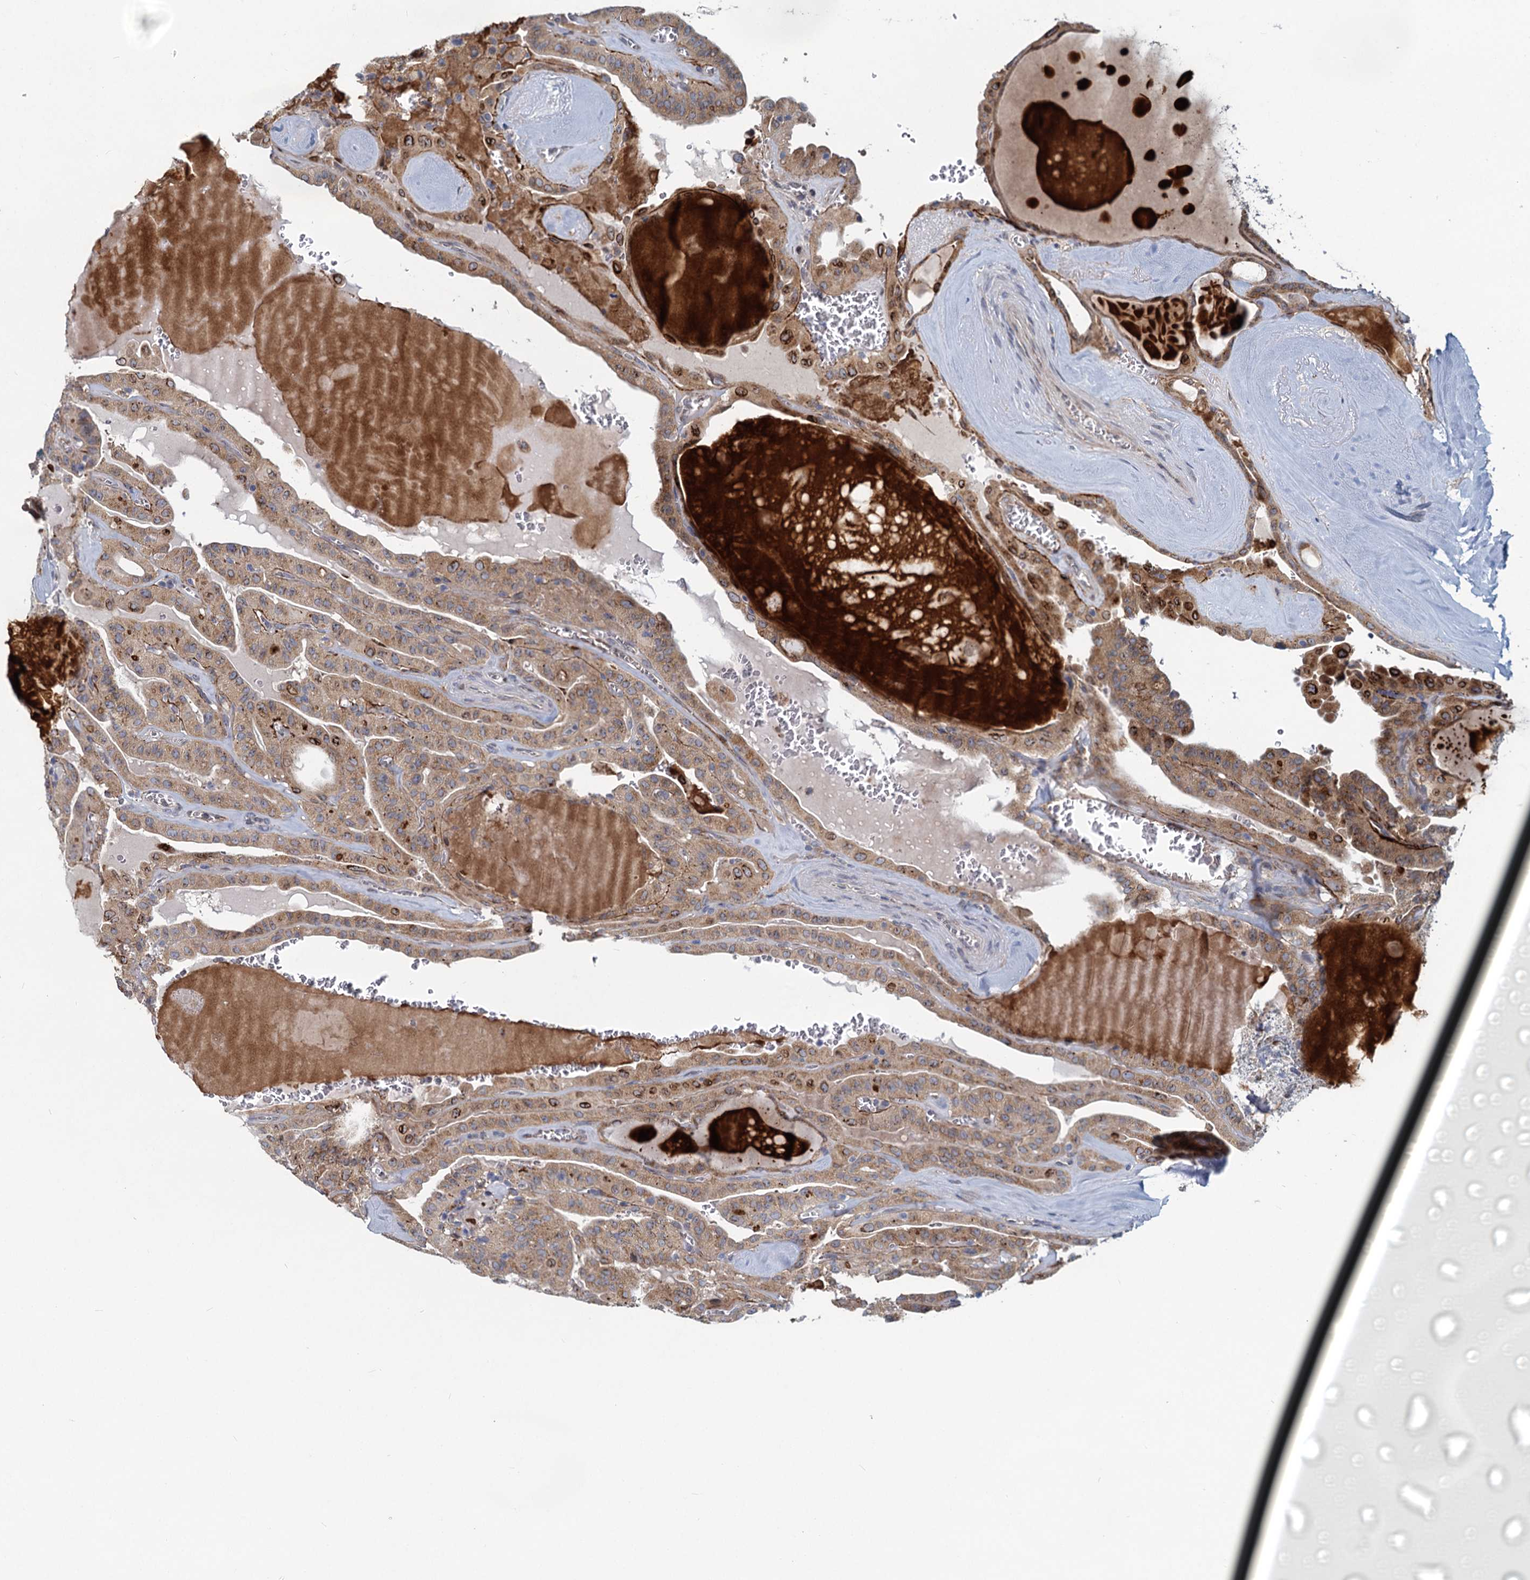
{"staining": {"intensity": "moderate", "quantity": ">75%", "location": "cytoplasmic/membranous"}, "tissue": "thyroid cancer", "cell_type": "Tumor cells", "image_type": "cancer", "snomed": [{"axis": "morphology", "description": "Papillary adenocarcinoma, NOS"}, {"axis": "topography", "description": "Thyroid gland"}], "caption": "Human thyroid cancer stained with a brown dye displays moderate cytoplasmic/membranous positive positivity in approximately >75% of tumor cells.", "gene": "ADCY2", "patient": {"sex": "male", "age": 52}}